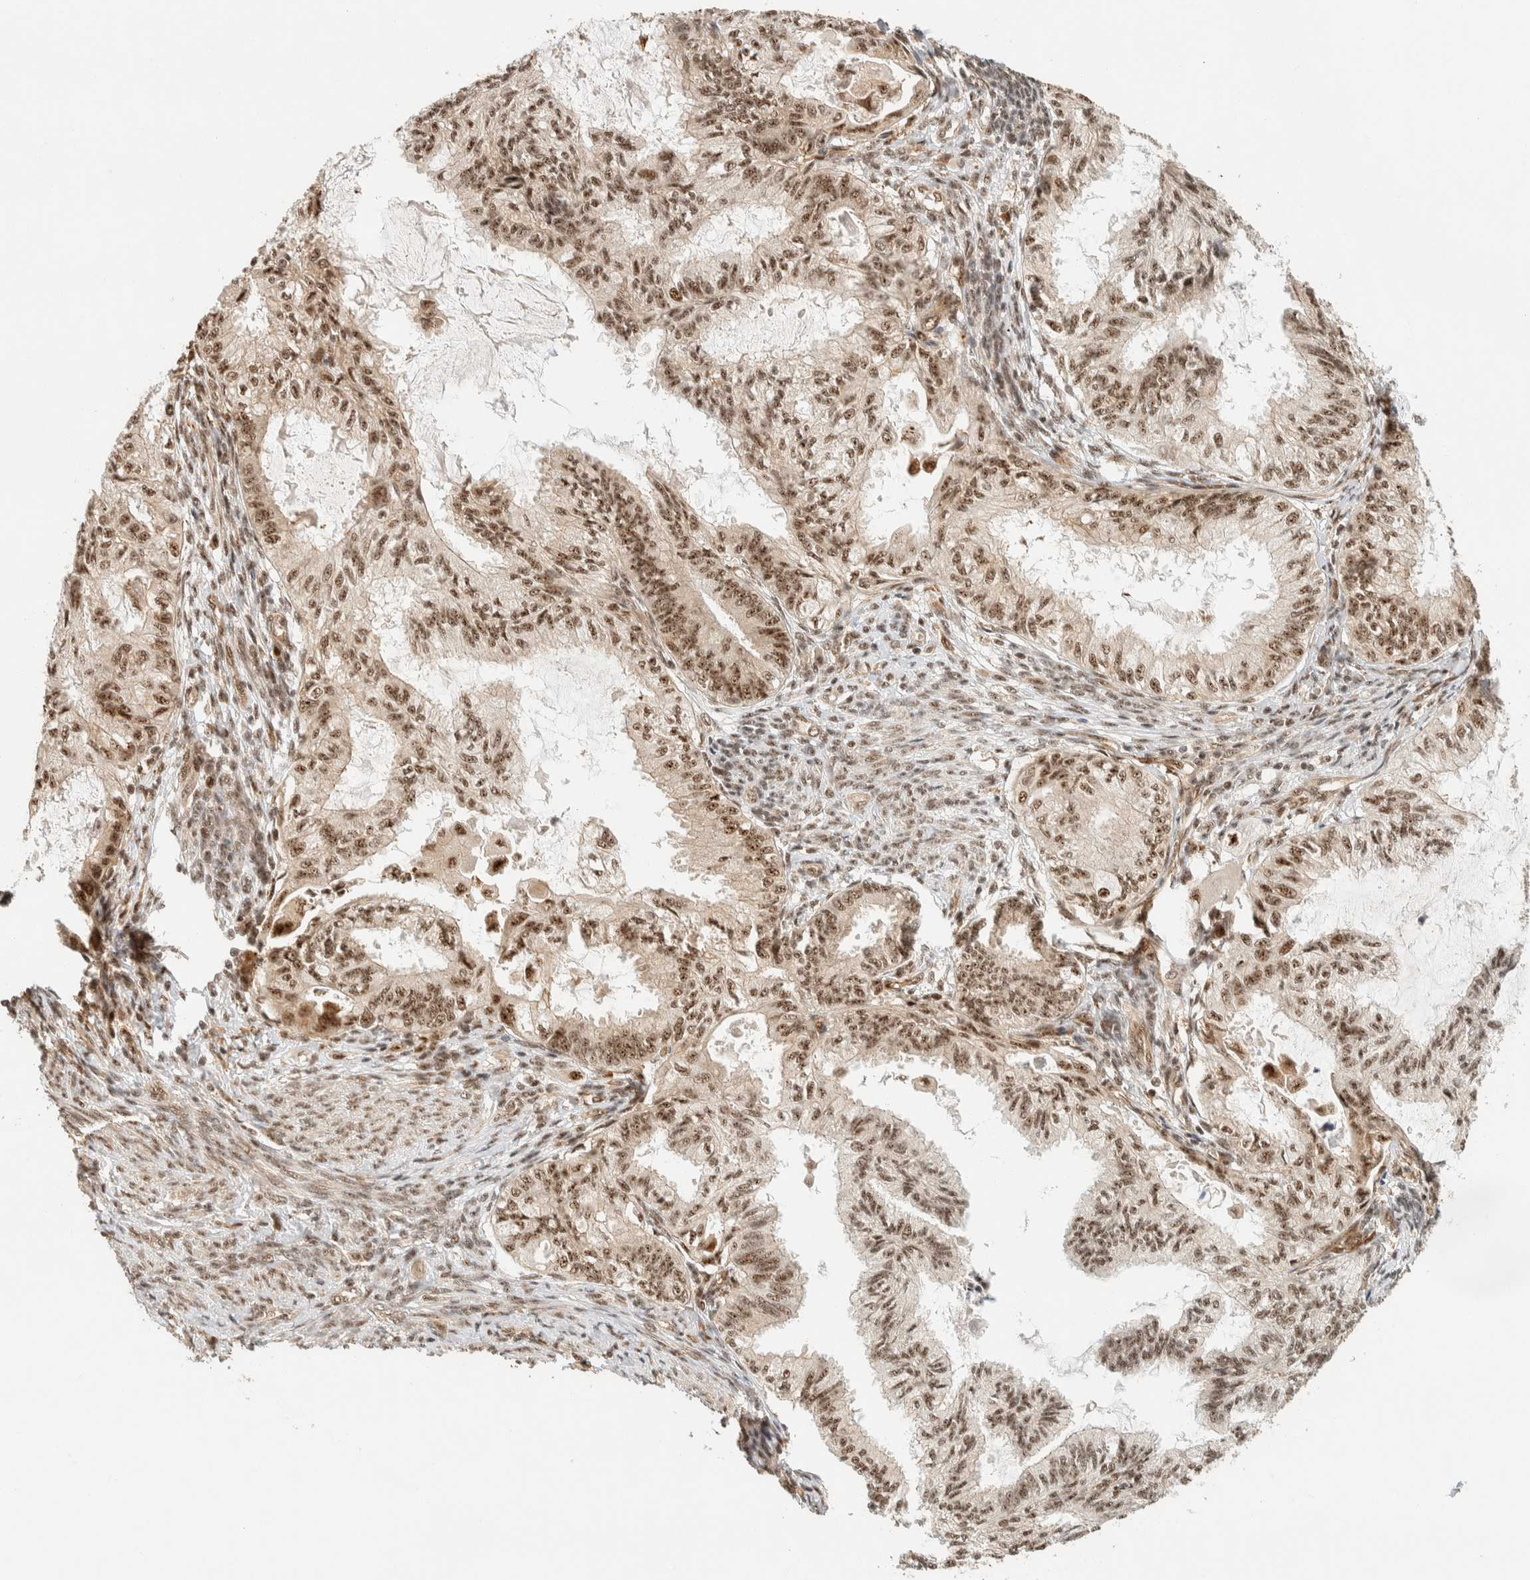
{"staining": {"intensity": "moderate", "quantity": ">75%", "location": "nuclear"}, "tissue": "cervical cancer", "cell_type": "Tumor cells", "image_type": "cancer", "snomed": [{"axis": "morphology", "description": "Normal tissue, NOS"}, {"axis": "morphology", "description": "Adenocarcinoma, NOS"}, {"axis": "topography", "description": "Cervix"}, {"axis": "topography", "description": "Endometrium"}], "caption": "Cervical cancer (adenocarcinoma) stained for a protein (brown) reveals moderate nuclear positive expression in approximately >75% of tumor cells.", "gene": "SIK1", "patient": {"sex": "female", "age": 86}}